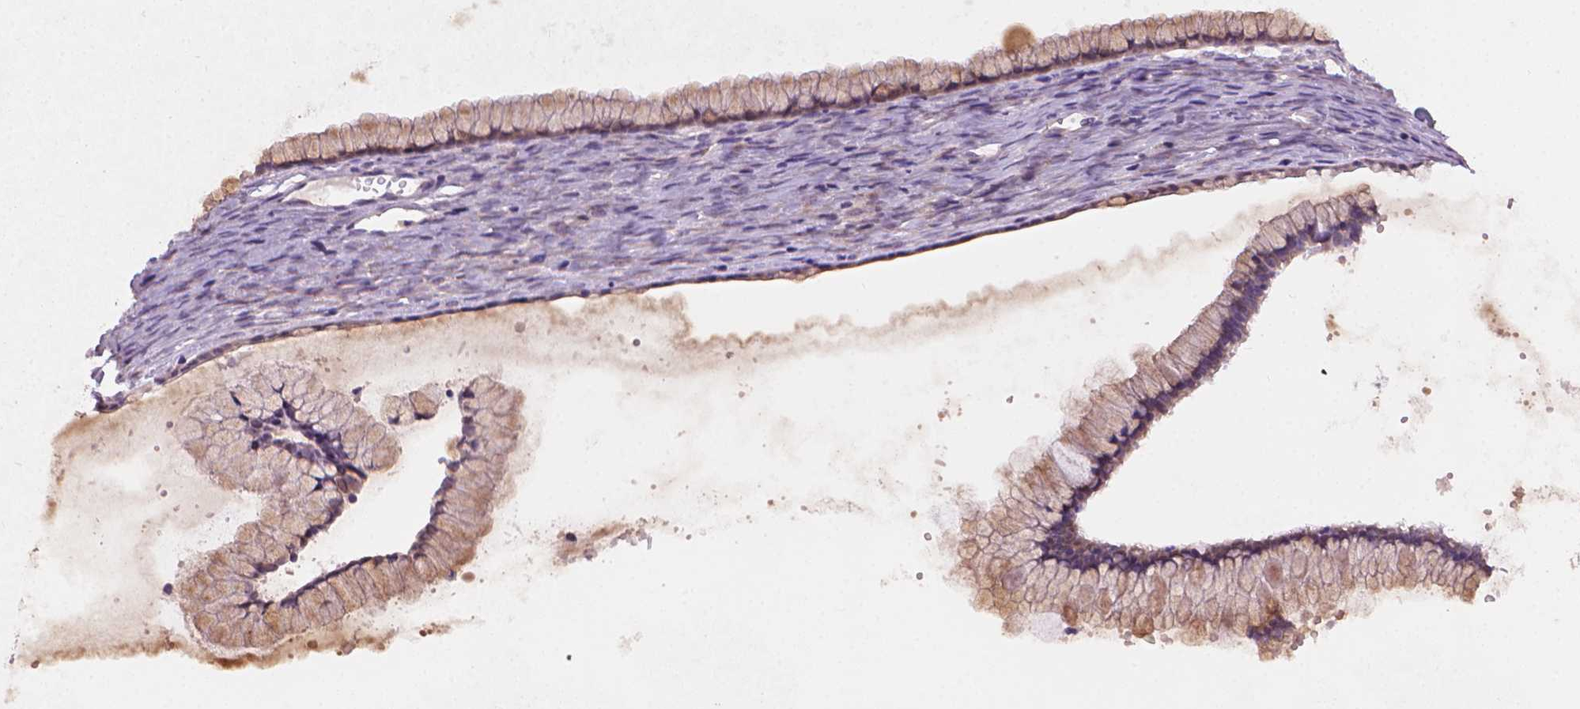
{"staining": {"intensity": "weak", "quantity": "<25%", "location": "cytoplasmic/membranous"}, "tissue": "ovarian cancer", "cell_type": "Tumor cells", "image_type": "cancer", "snomed": [{"axis": "morphology", "description": "Cystadenocarcinoma, mucinous, NOS"}, {"axis": "topography", "description": "Ovary"}], "caption": "High magnification brightfield microscopy of ovarian cancer (mucinous cystadenocarcinoma) stained with DAB (brown) and counterstained with hematoxylin (blue): tumor cells show no significant expression.", "gene": "AMMECR1", "patient": {"sex": "female", "age": 41}}